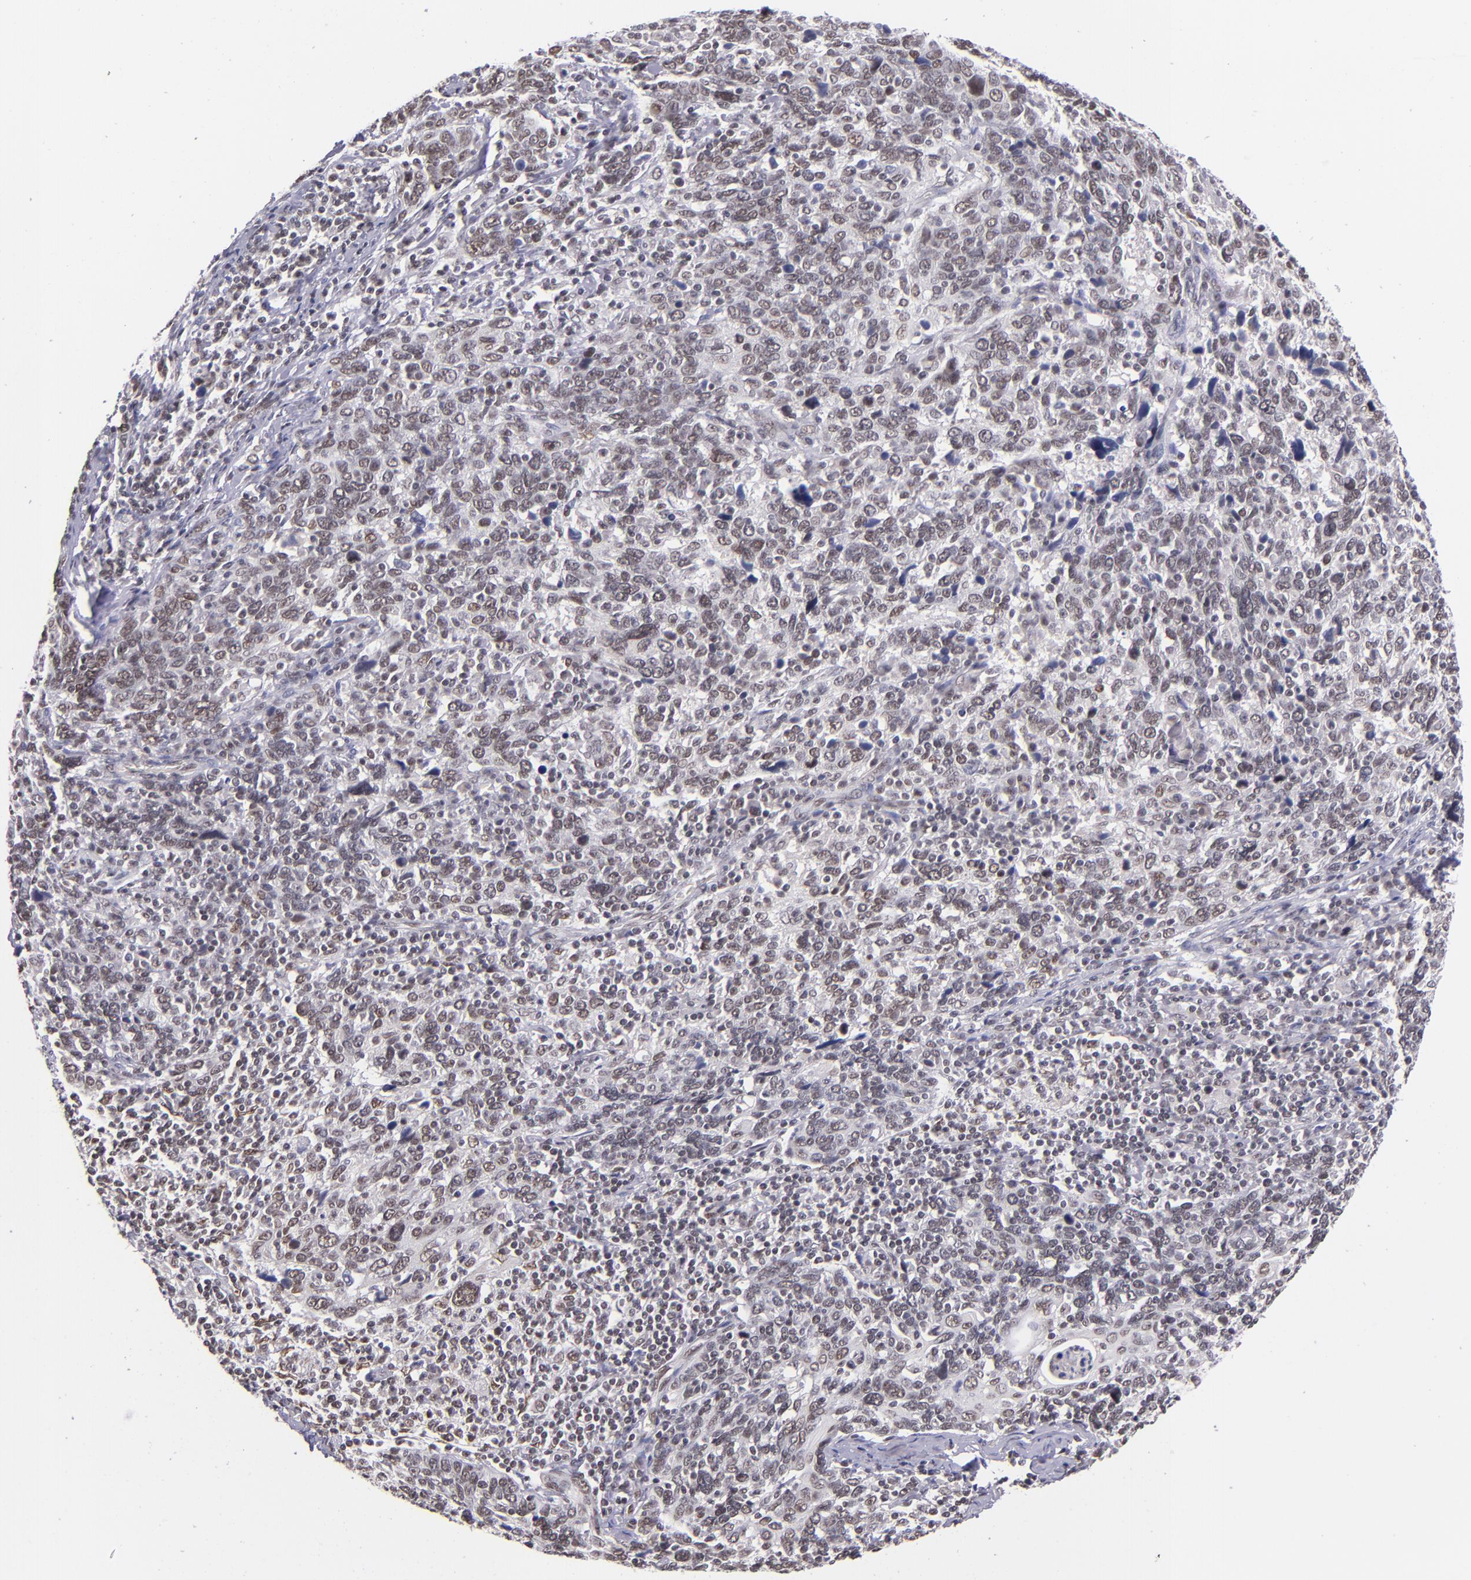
{"staining": {"intensity": "weak", "quantity": ">75%", "location": "nuclear"}, "tissue": "cervical cancer", "cell_type": "Tumor cells", "image_type": "cancer", "snomed": [{"axis": "morphology", "description": "Squamous cell carcinoma, NOS"}, {"axis": "topography", "description": "Cervix"}], "caption": "Protein expression analysis of human cervical cancer reveals weak nuclear positivity in about >75% of tumor cells.", "gene": "ZNF148", "patient": {"sex": "female", "age": 41}}